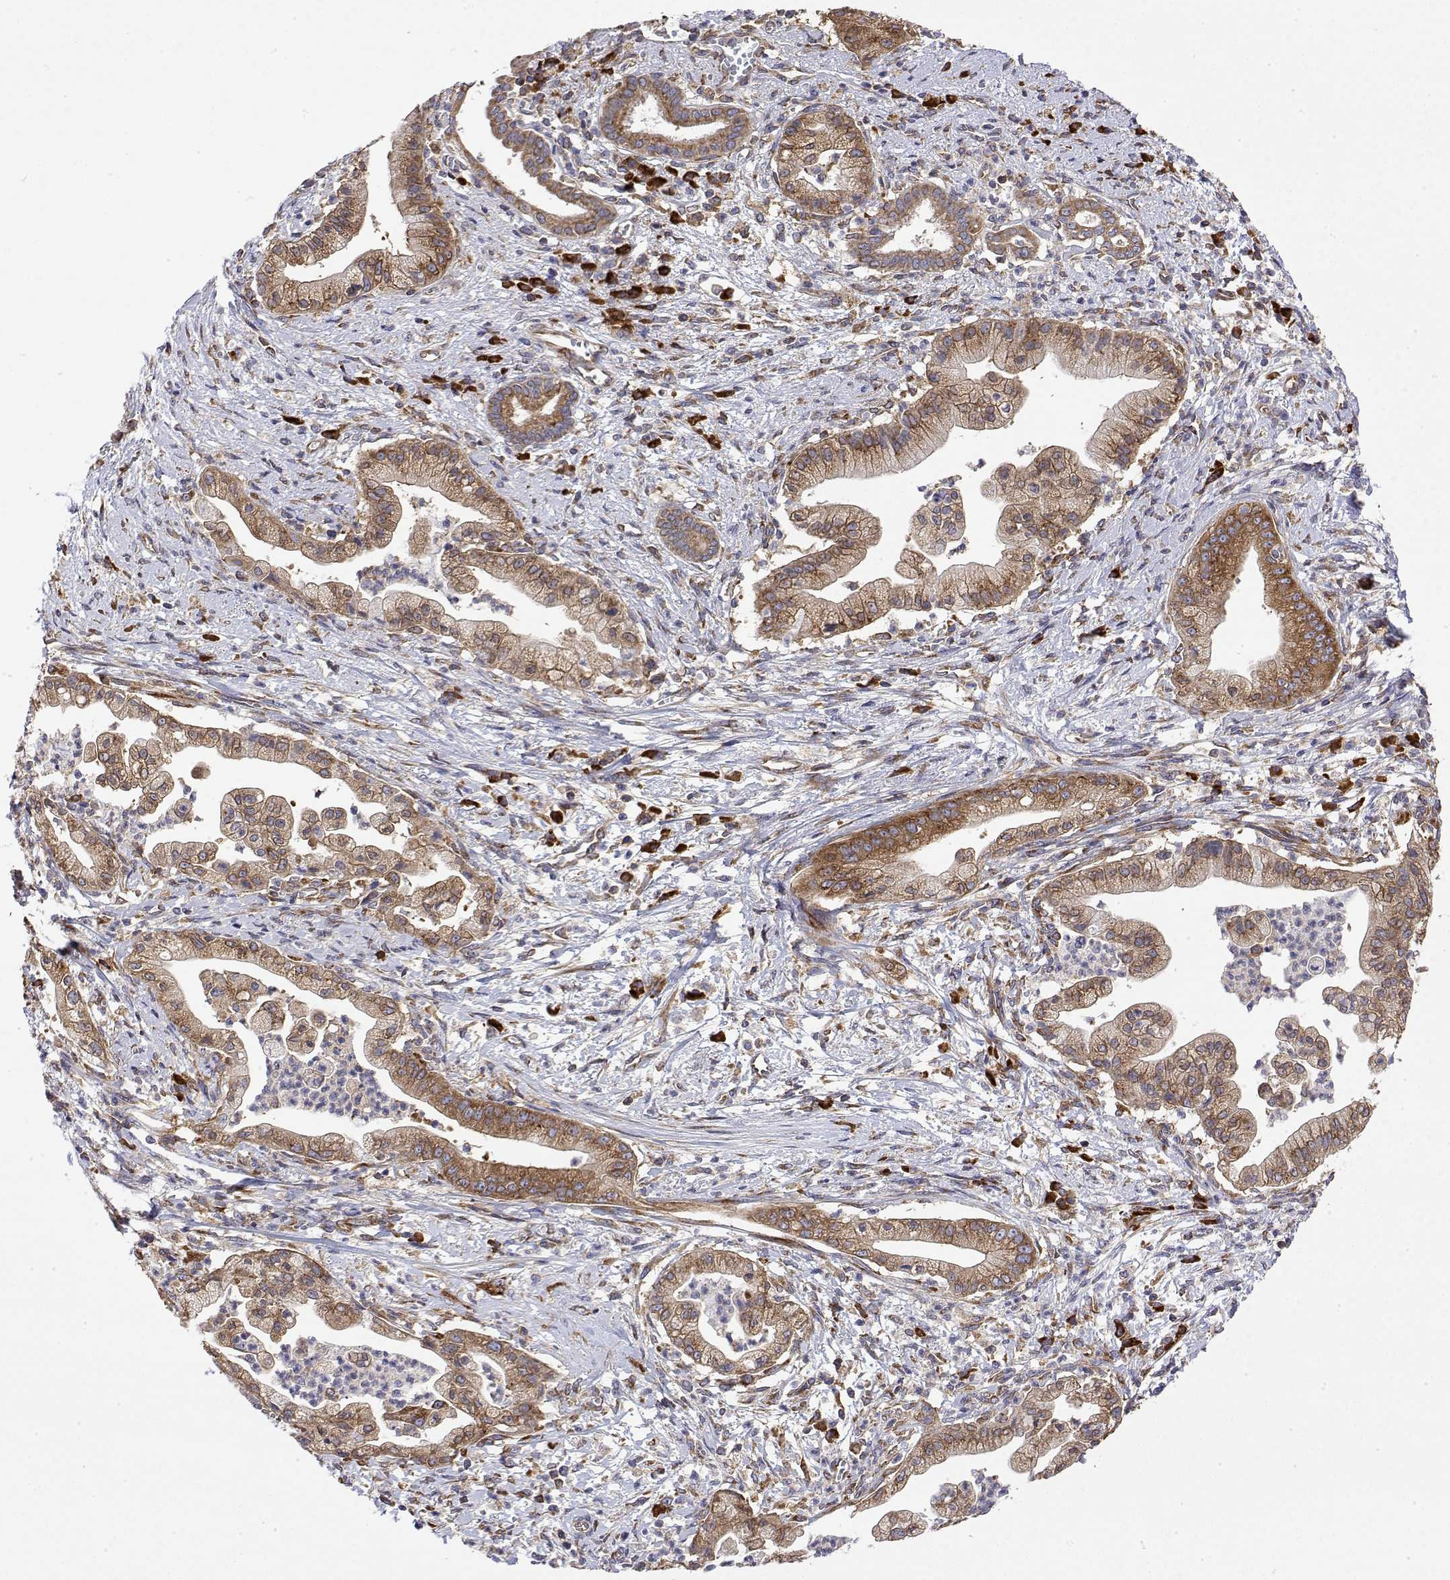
{"staining": {"intensity": "moderate", "quantity": ">75%", "location": "cytoplasmic/membranous"}, "tissue": "pancreatic cancer", "cell_type": "Tumor cells", "image_type": "cancer", "snomed": [{"axis": "morphology", "description": "Normal tissue, NOS"}, {"axis": "morphology", "description": "Adenocarcinoma, NOS"}, {"axis": "topography", "description": "Lymph node"}, {"axis": "topography", "description": "Pancreas"}], "caption": "A histopathology image showing moderate cytoplasmic/membranous staining in approximately >75% of tumor cells in pancreatic cancer (adenocarcinoma), as visualized by brown immunohistochemical staining.", "gene": "EEF1G", "patient": {"sex": "female", "age": 58}}